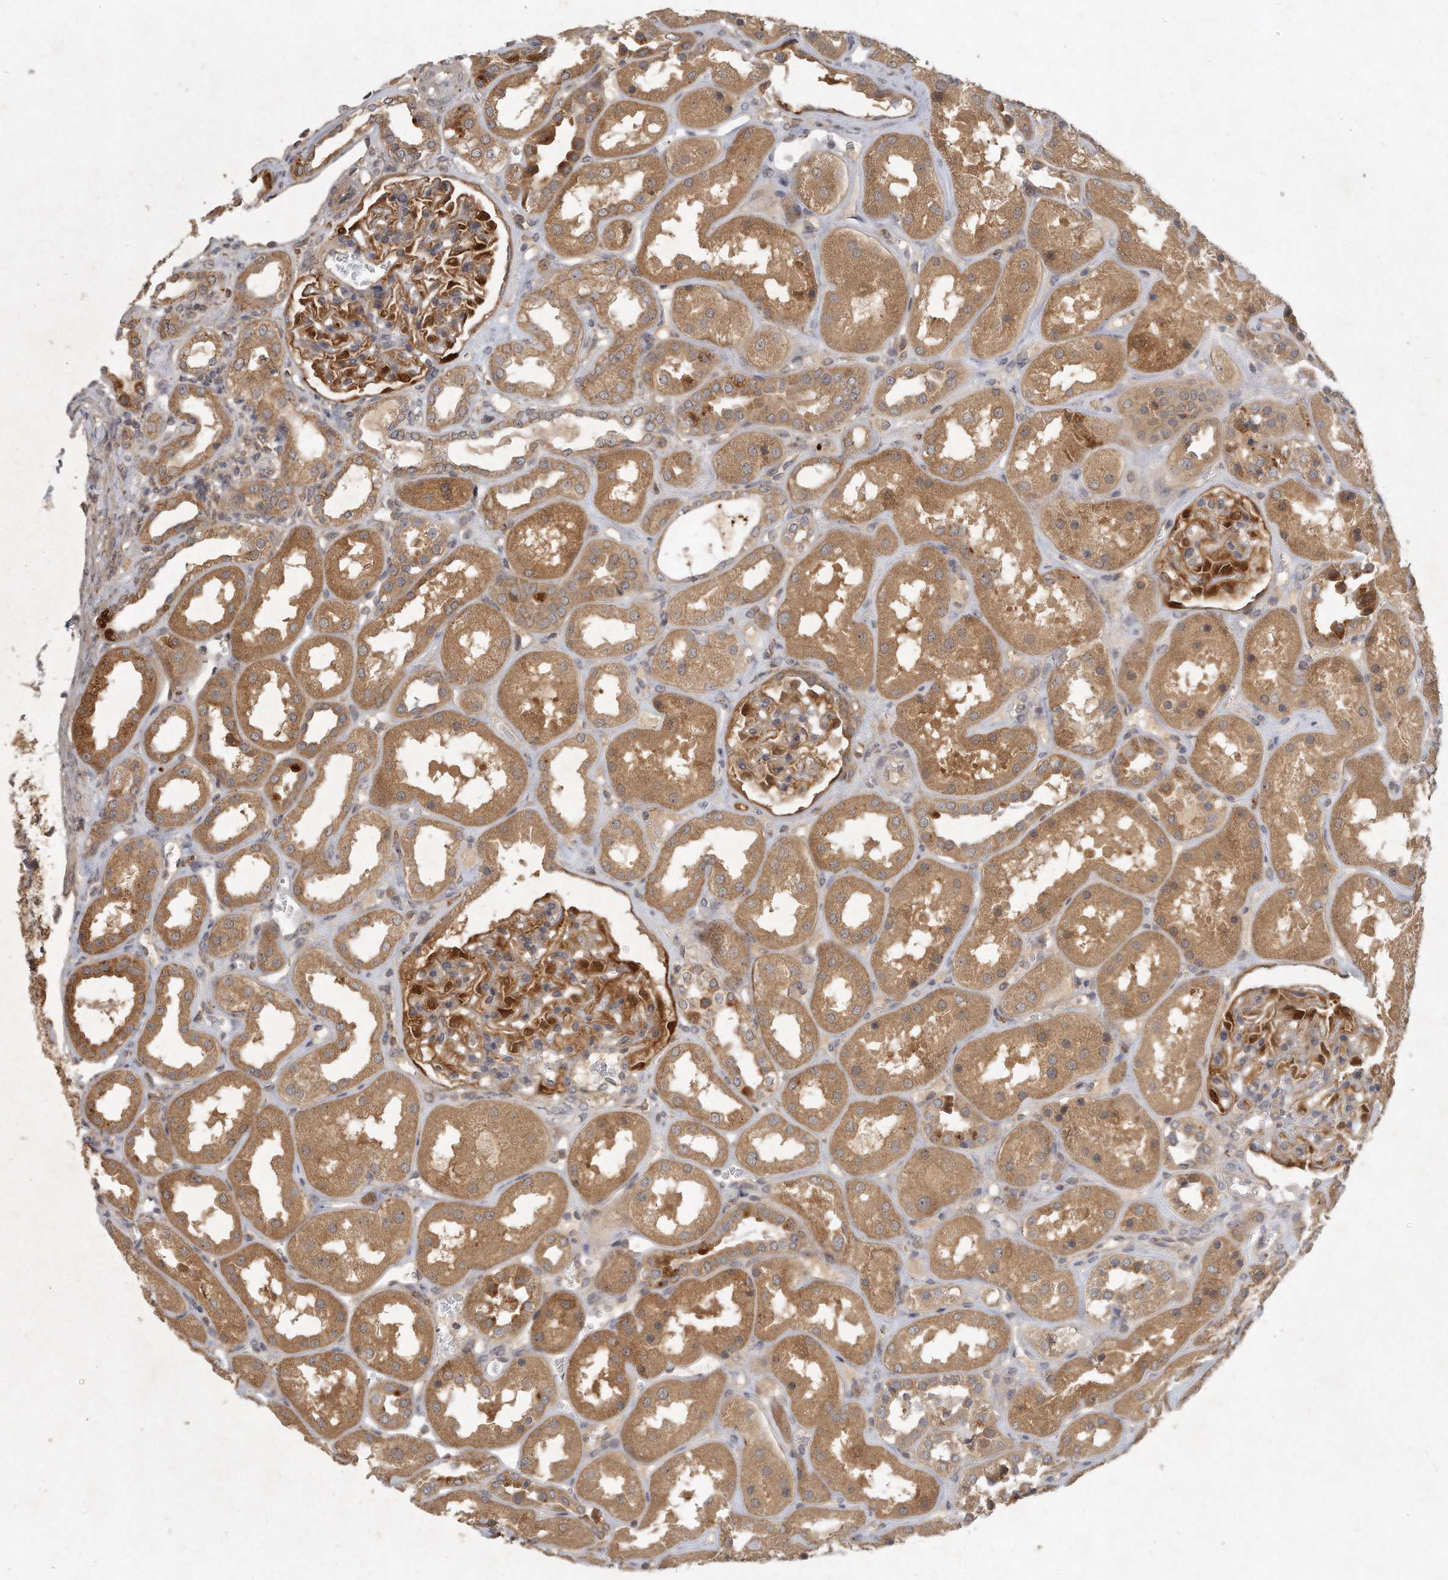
{"staining": {"intensity": "strong", "quantity": "25%-75%", "location": "cytoplasmic/membranous"}, "tissue": "kidney", "cell_type": "Cells in glomeruli", "image_type": "normal", "snomed": [{"axis": "morphology", "description": "Normal tissue, NOS"}, {"axis": "topography", "description": "Kidney"}], "caption": "This is an image of immunohistochemistry (IHC) staining of normal kidney, which shows strong positivity in the cytoplasmic/membranous of cells in glomeruli.", "gene": "LGALS8", "patient": {"sex": "male", "age": 70}}